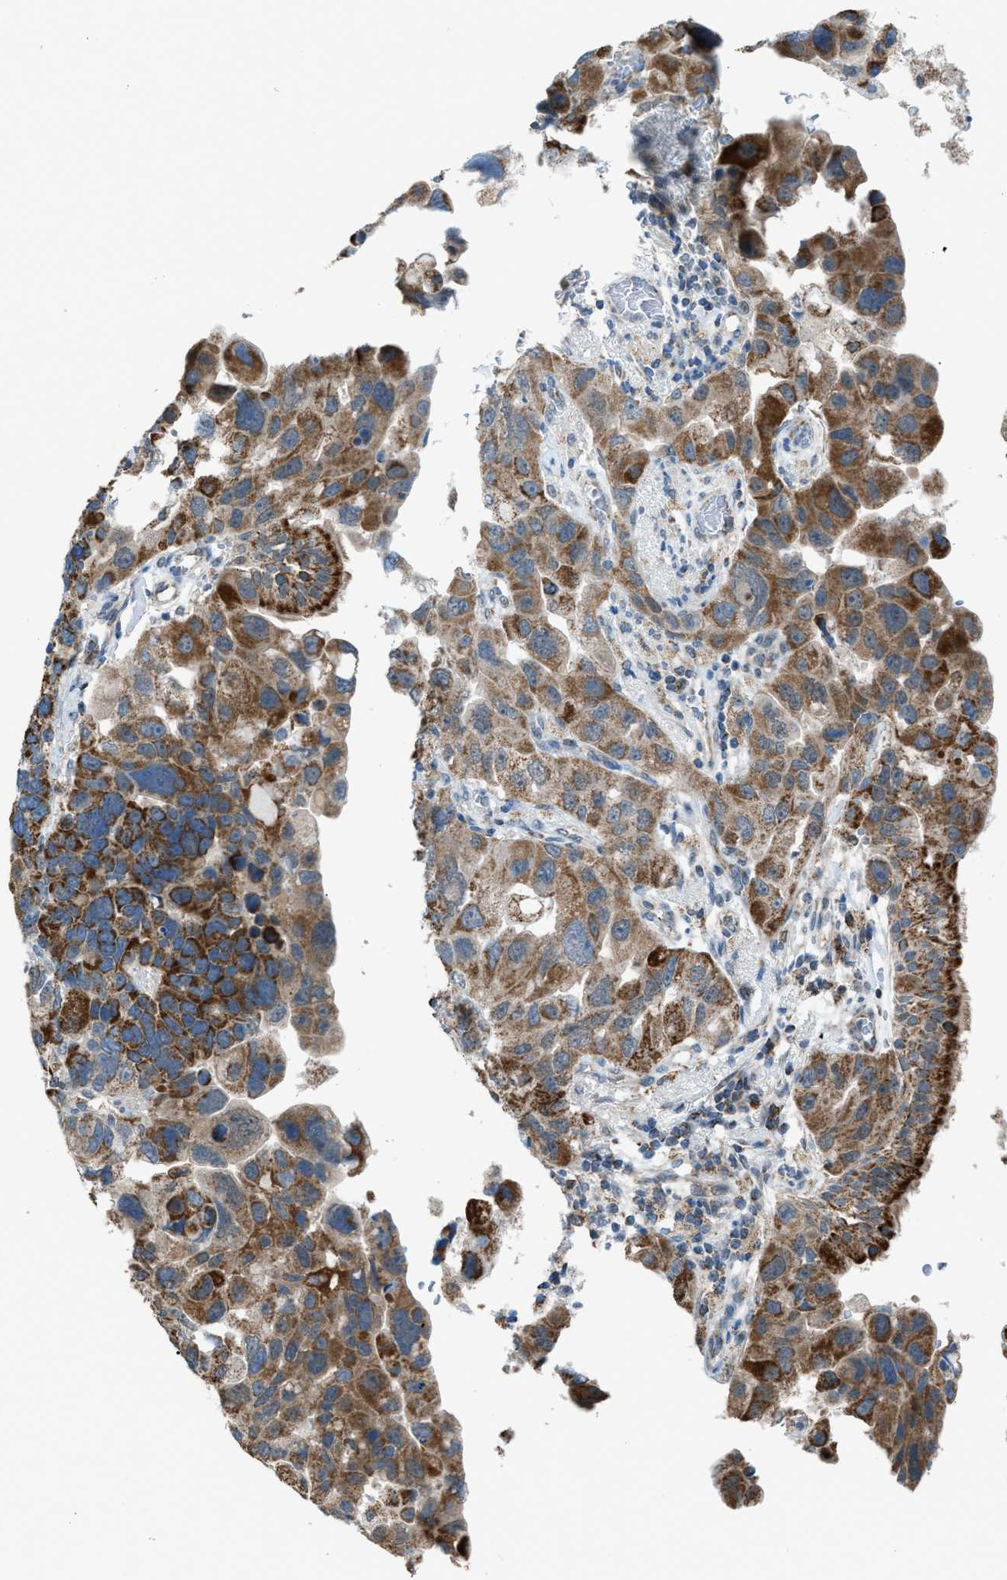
{"staining": {"intensity": "strong", "quantity": ">75%", "location": "cytoplasmic/membranous"}, "tissue": "bronchus", "cell_type": "Respiratory epithelial cells", "image_type": "normal", "snomed": [{"axis": "morphology", "description": "Normal tissue, NOS"}, {"axis": "morphology", "description": "Adenocarcinoma, NOS"}, {"axis": "morphology", "description": "Adenocarcinoma, metastatic, NOS"}, {"axis": "topography", "description": "Lymph node"}, {"axis": "topography", "description": "Bronchus"}, {"axis": "topography", "description": "Lung"}], "caption": "Protein positivity by immunohistochemistry shows strong cytoplasmic/membranous expression in approximately >75% of respiratory epithelial cells in normal bronchus. (IHC, brightfield microscopy, high magnification).", "gene": "SRM", "patient": {"sex": "female", "age": 54}}